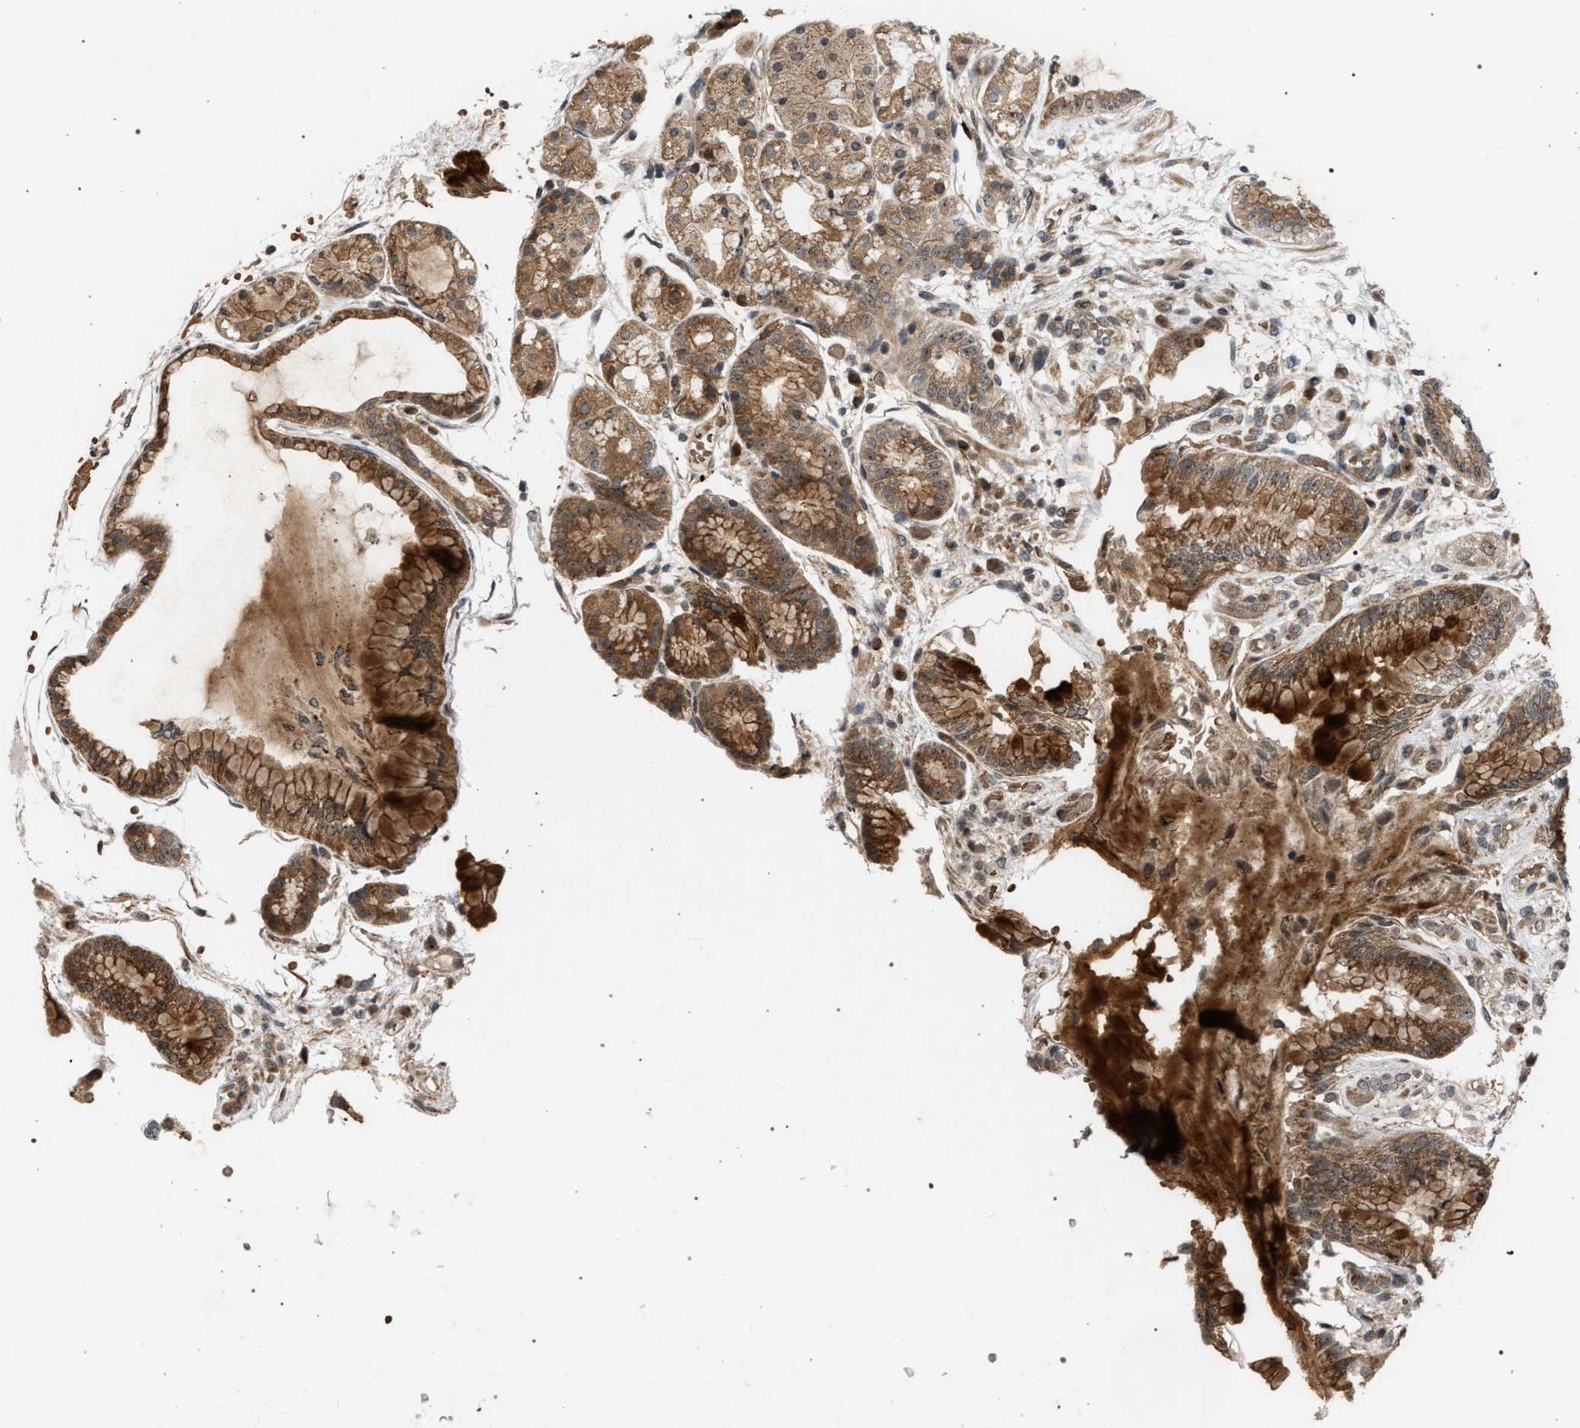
{"staining": {"intensity": "strong", "quantity": ">75%", "location": "cytoplasmic/membranous"}, "tissue": "stomach", "cell_type": "Glandular cells", "image_type": "normal", "snomed": [{"axis": "morphology", "description": "Normal tissue, NOS"}, {"axis": "topography", "description": "Stomach, upper"}], "caption": "Stomach stained for a protein demonstrates strong cytoplasmic/membranous positivity in glandular cells. (DAB IHC, brown staining for protein, blue staining for nuclei).", "gene": "IRAK4", "patient": {"sex": "male", "age": 72}}